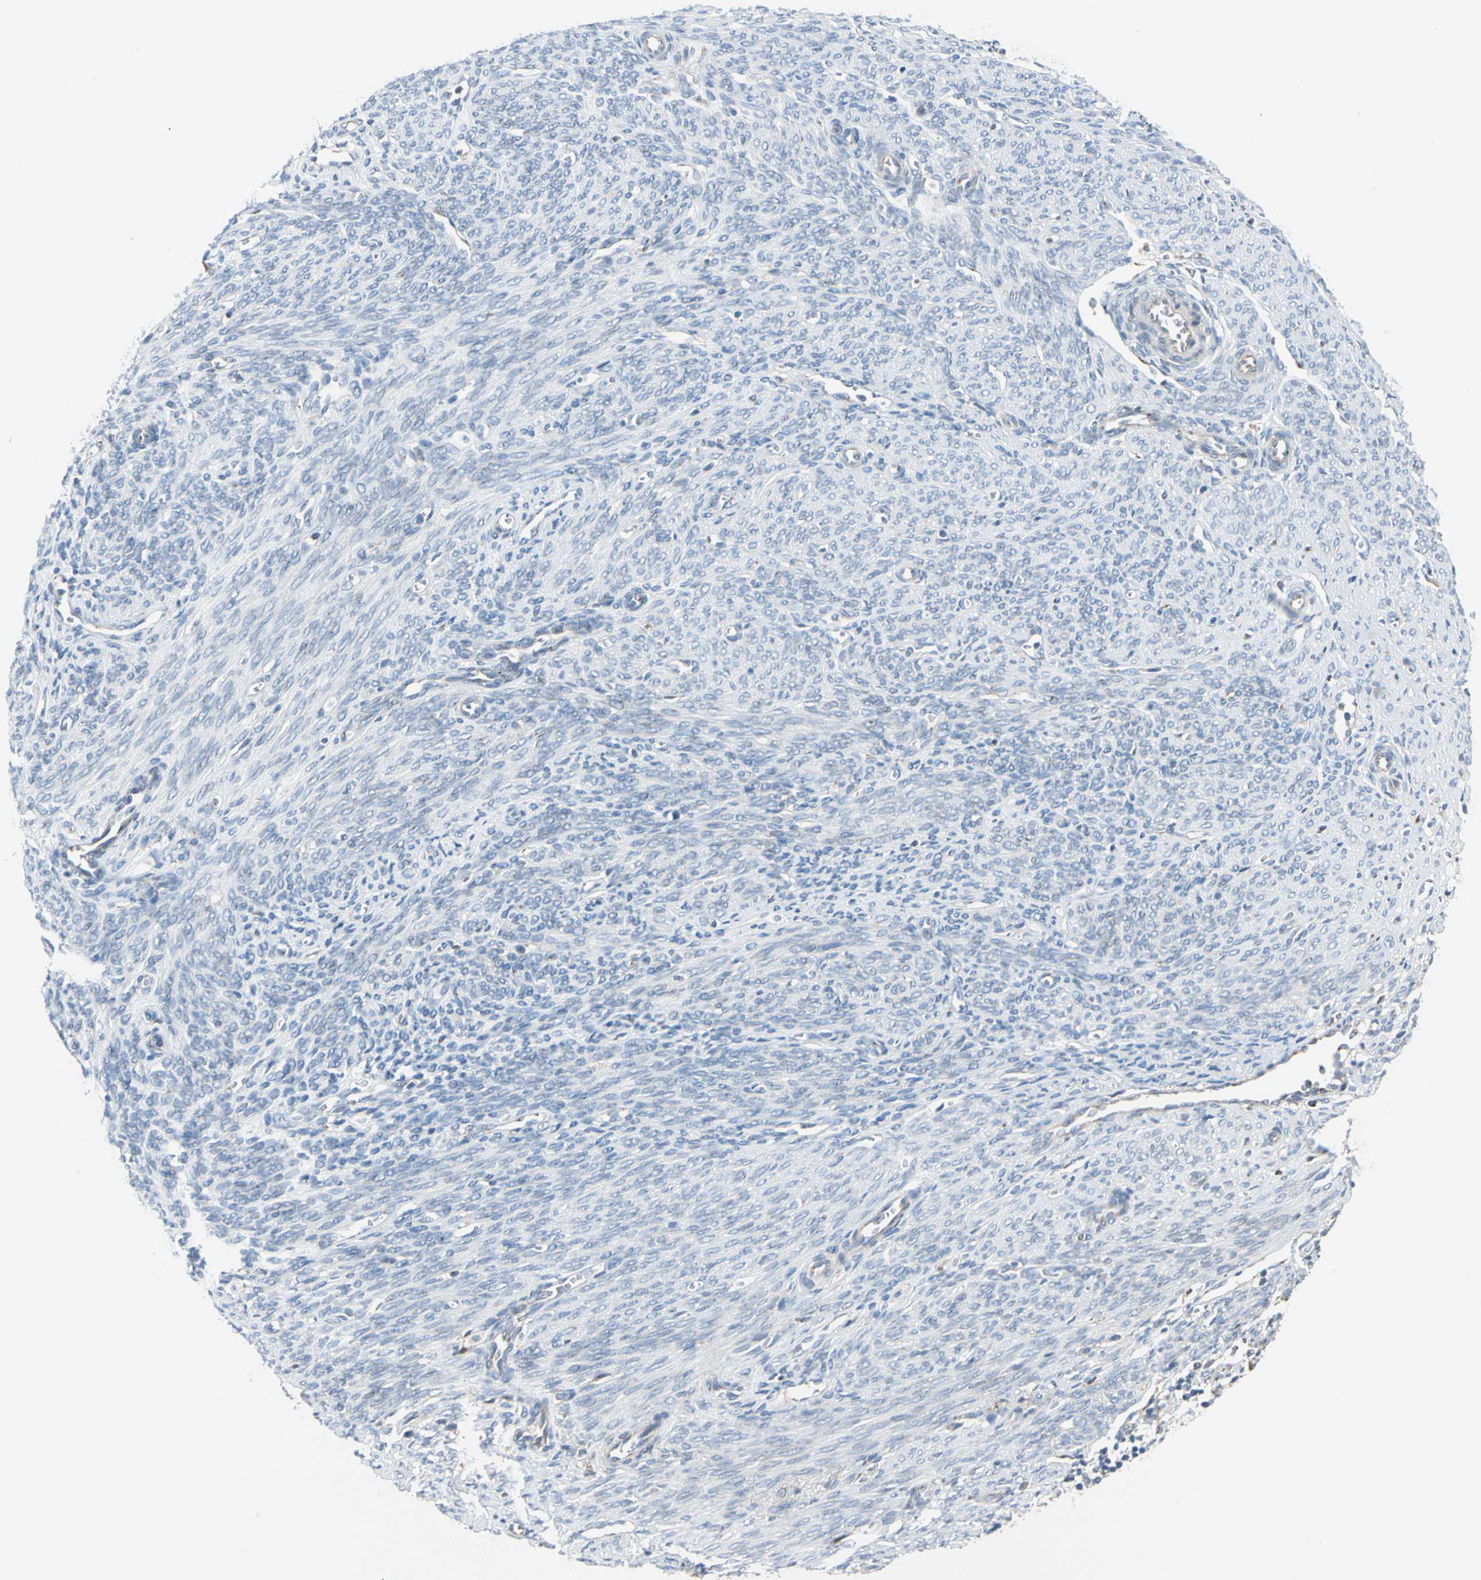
{"staining": {"intensity": "negative", "quantity": "none", "location": "none"}, "tissue": "endometrium", "cell_type": "Cells in endometrial stroma", "image_type": "normal", "snomed": [{"axis": "morphology", "description": "Normal tissue, NOS"}, {"axis": "topography", "description": "Uterus"}], "caption": "The immunohistochemistry micrograph has no significant staining in cells in endometrial stroma of endometrium. (Brightfield microscopy of DAB immunohistochemistry (IHC) at high magnification).", "gene": "NUCB1", "patient": {"sex": "female", "age": 83}}